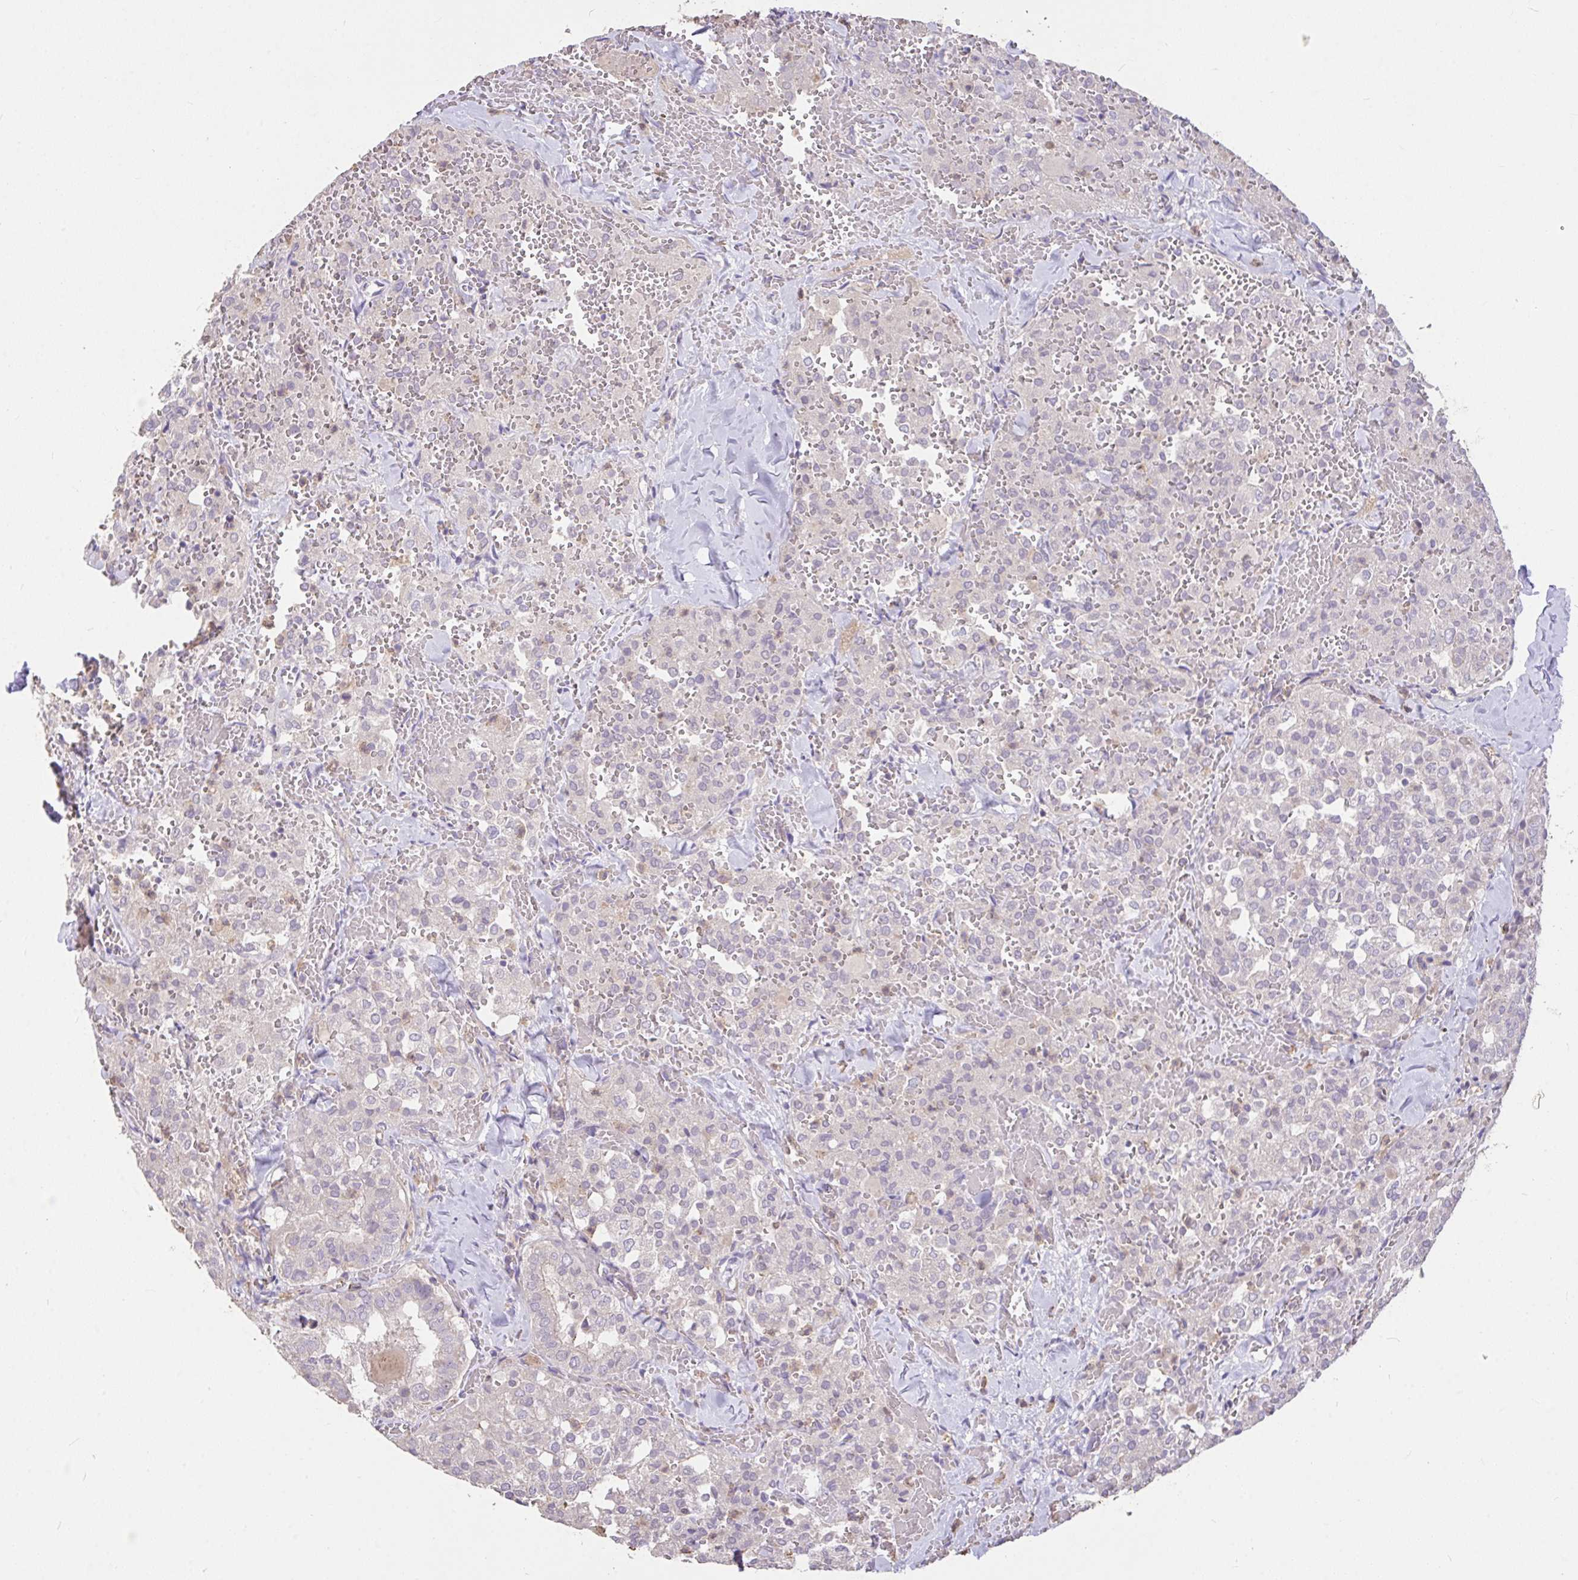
{"staining": {"intensity": "negative", "quantity": "none", "location": "none"}, "tissue": "thyroid cancer", "cell_type": "Tumor cells", "image_type": "cancer", "snomed": [{"axis": "morphology", "description": "Follicular adenoma carcinoma, NOS"}, {"axis": "topography", "description": "Thyroid gland"}], "caption": "A histopathology image of thyroid cancer stained for a protein displays no brown staining in tumor cells.", "gene": "FCER1A", "patient": {"sex": "male", "age": 75}}